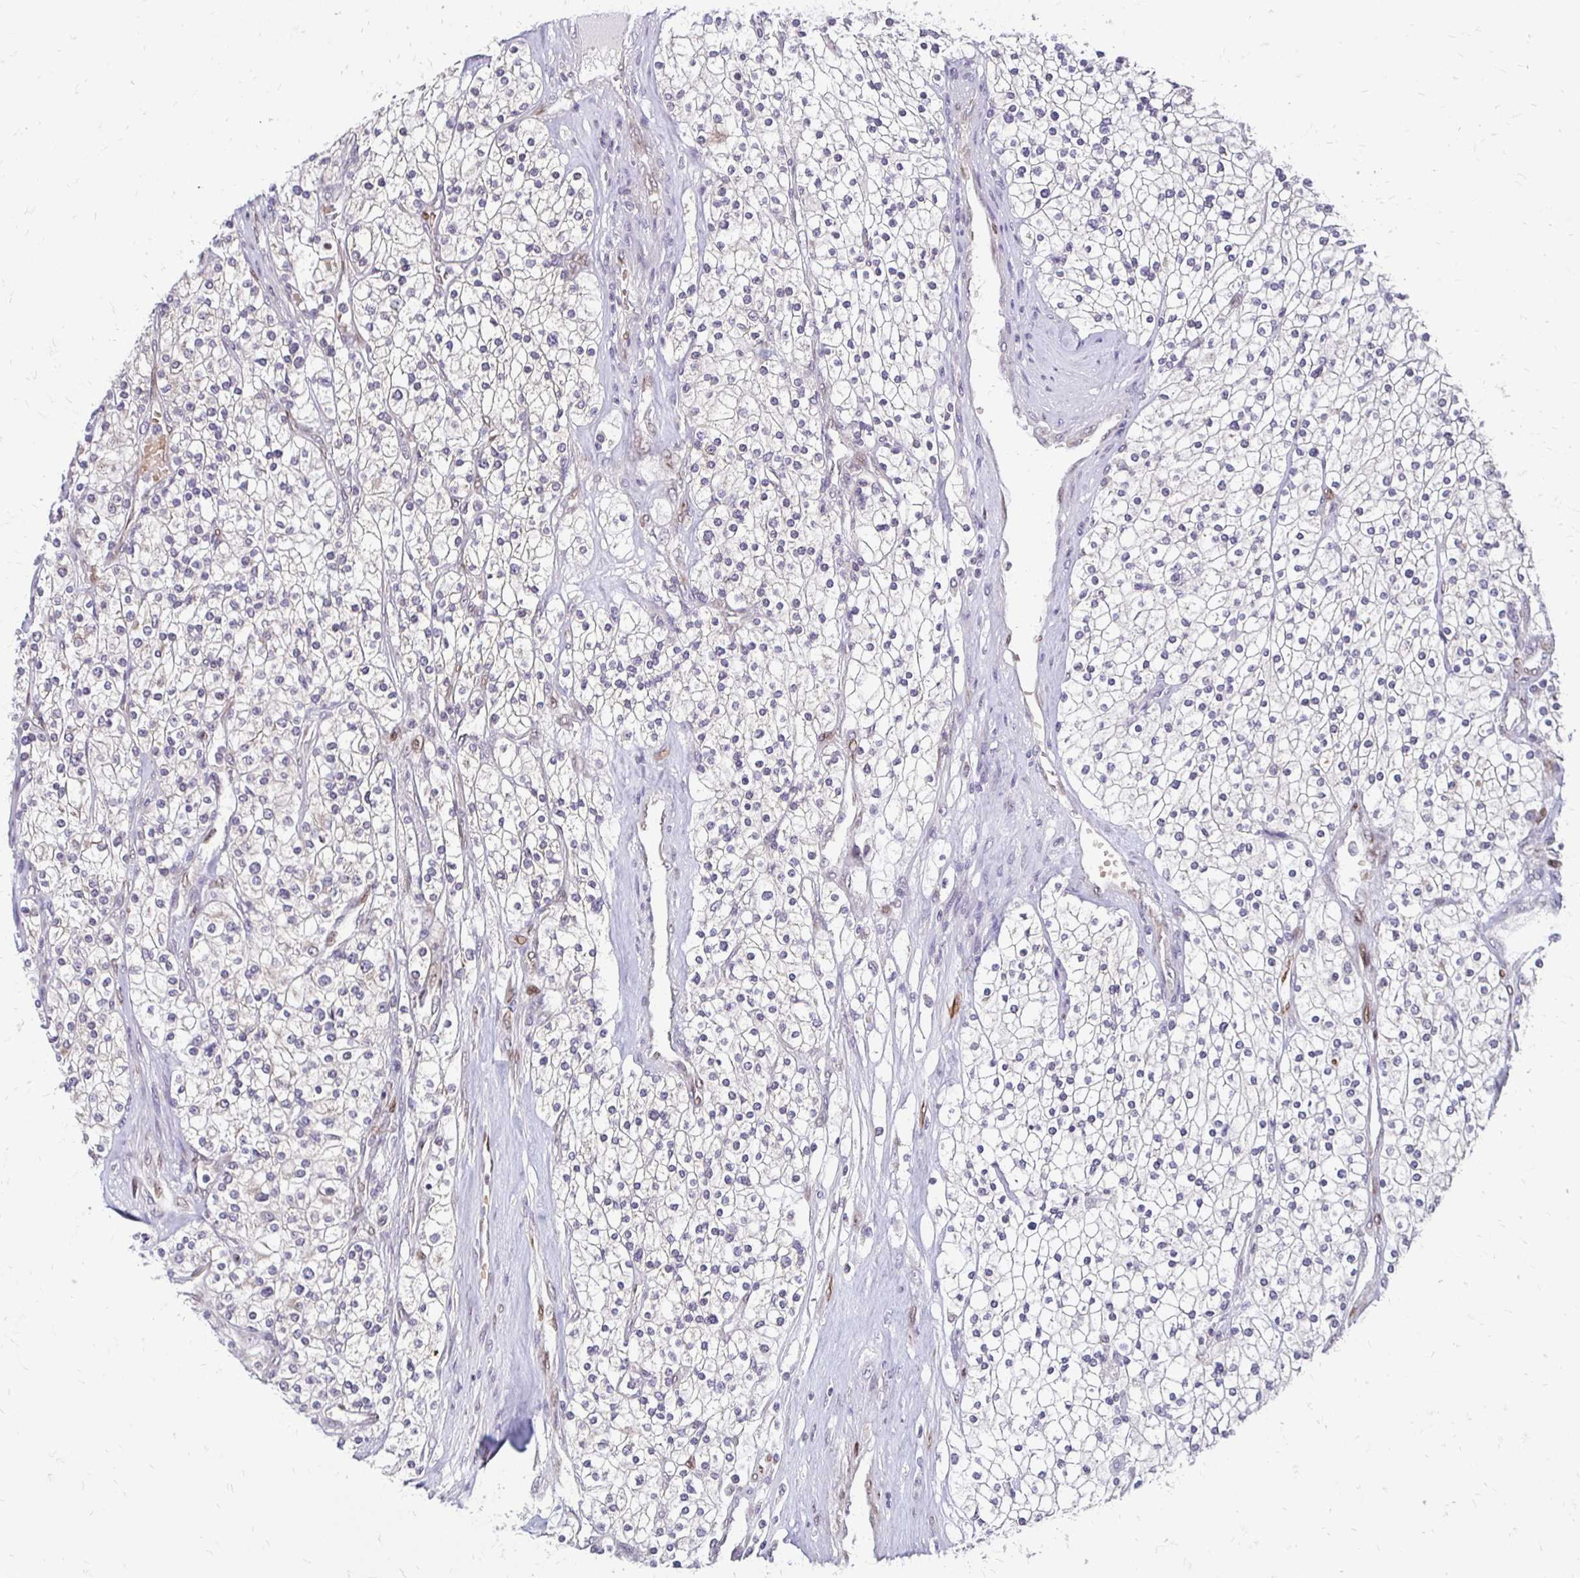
{"staining": {"intensity": "negative", "quantity": "none", "location": "none"}, "tissue": "renal cancer", "cell_type": "Tumor cells", "image_type": "cancer", "snomed": [{"axis": "morphology", "description": "Adenocarcinoma, NOS"}, {"axis": "topography", "description": "Kidney"}], "caption": "IHC photomicrograph of neoplastic tissue: renal cancer stained with DAB displays no significant protein expression in tumor cells.", "gene": "TRIR", "patient": {"sex": "male", "age": 80}}